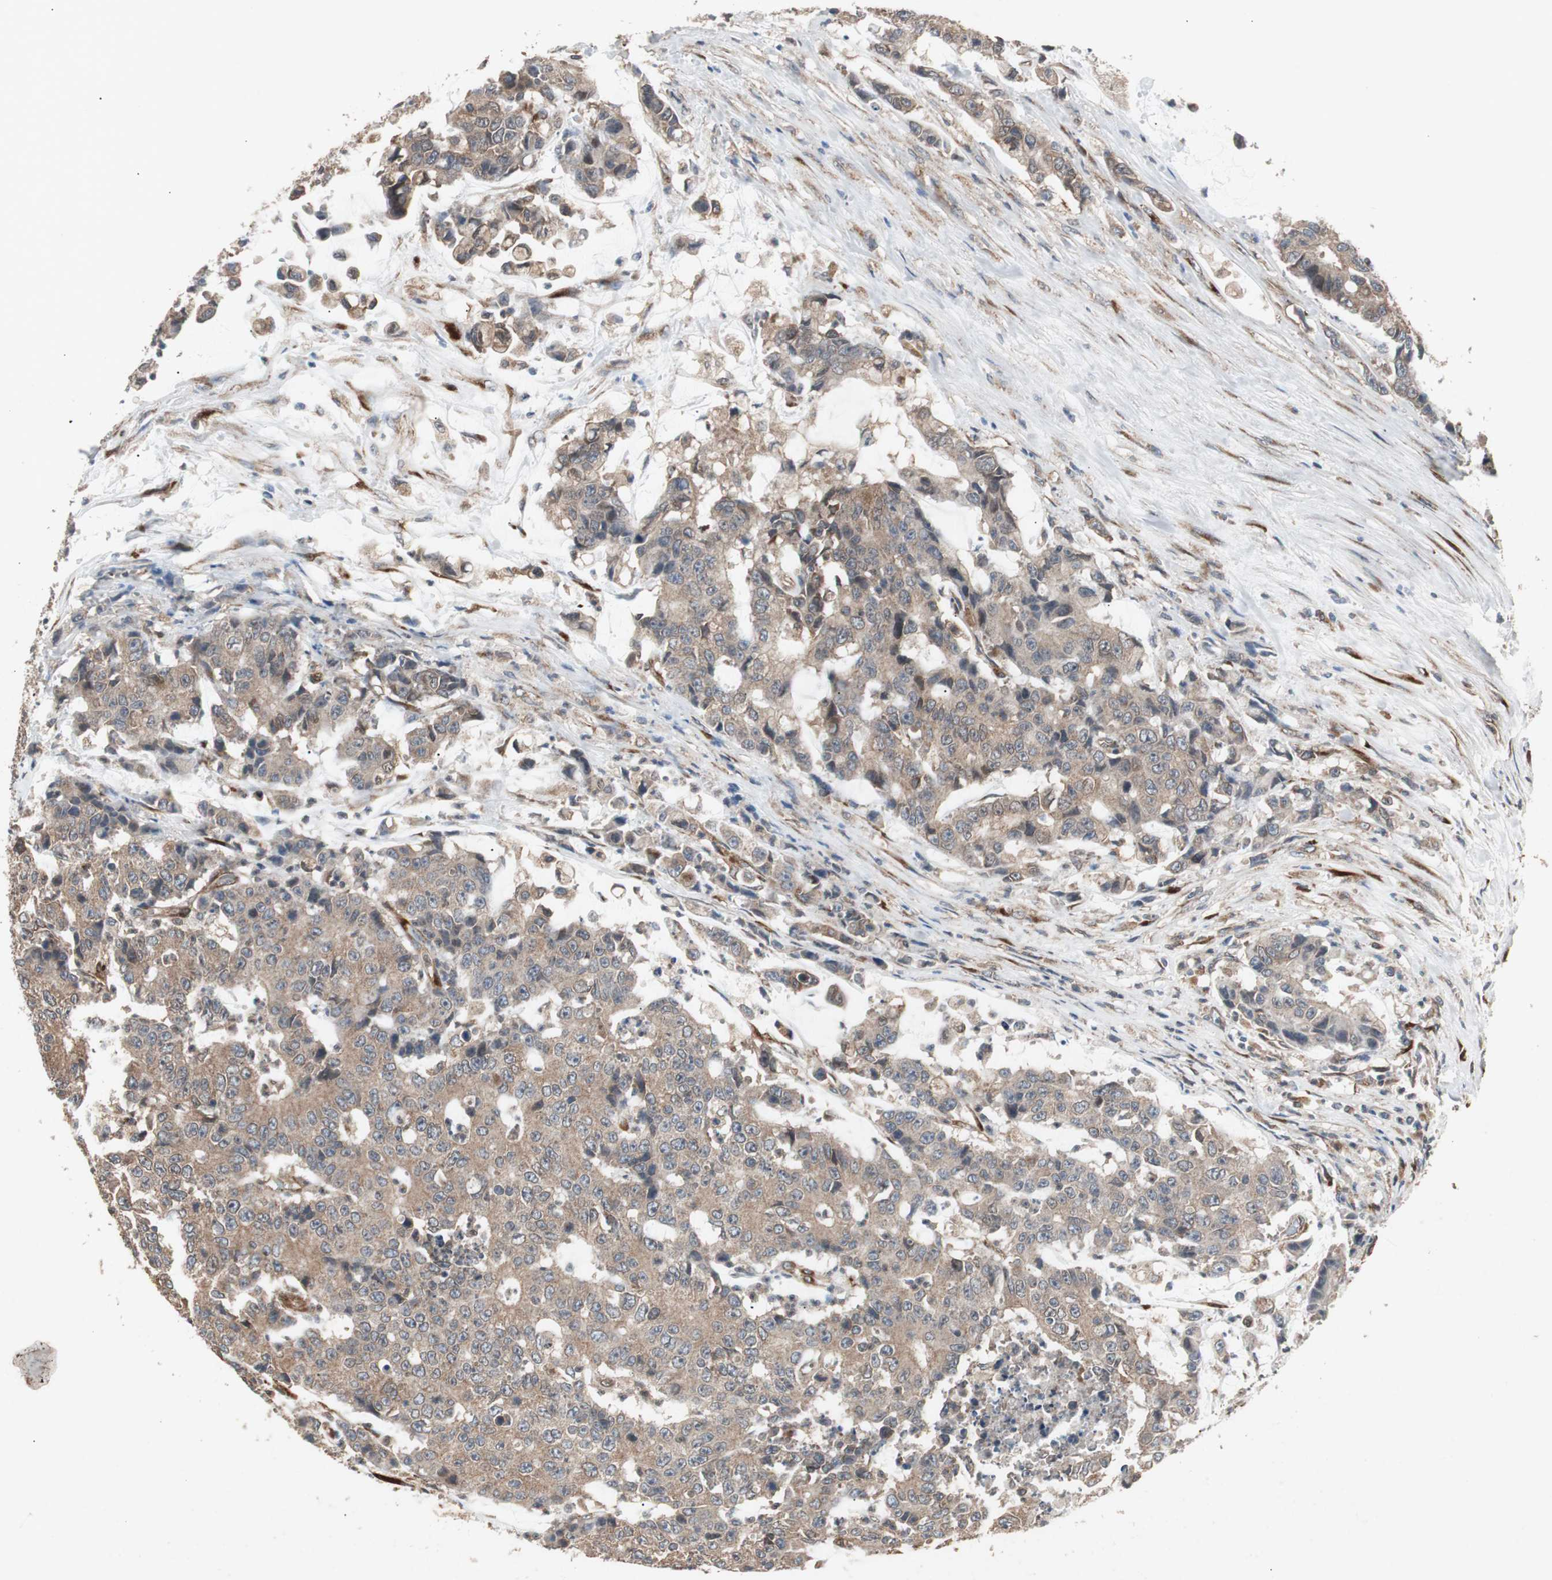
{"staining": {"intensity": "moderate", "quantity": ">75%", "location": "cytoplasmic/membranous"}, "tissue": "colorectal cancer", "cell_type": "Tumor cells", "image_type": "cancer", "snomed": [{"axis": "morphology", "description": "Adenocarcinoma, NOS"}, {"axis": "topography", "description": "Colon"}], "caption": "IHC (DAB (3,3'-diaminobenzidine)) staining of human adenocarcinoma (colorectal) displays moderate cytoplasmic/membranous protein expression in approximately >75% of tumor cells.", "gene": "LZTS1", "patient": {"sex": "female", "age": 86}}